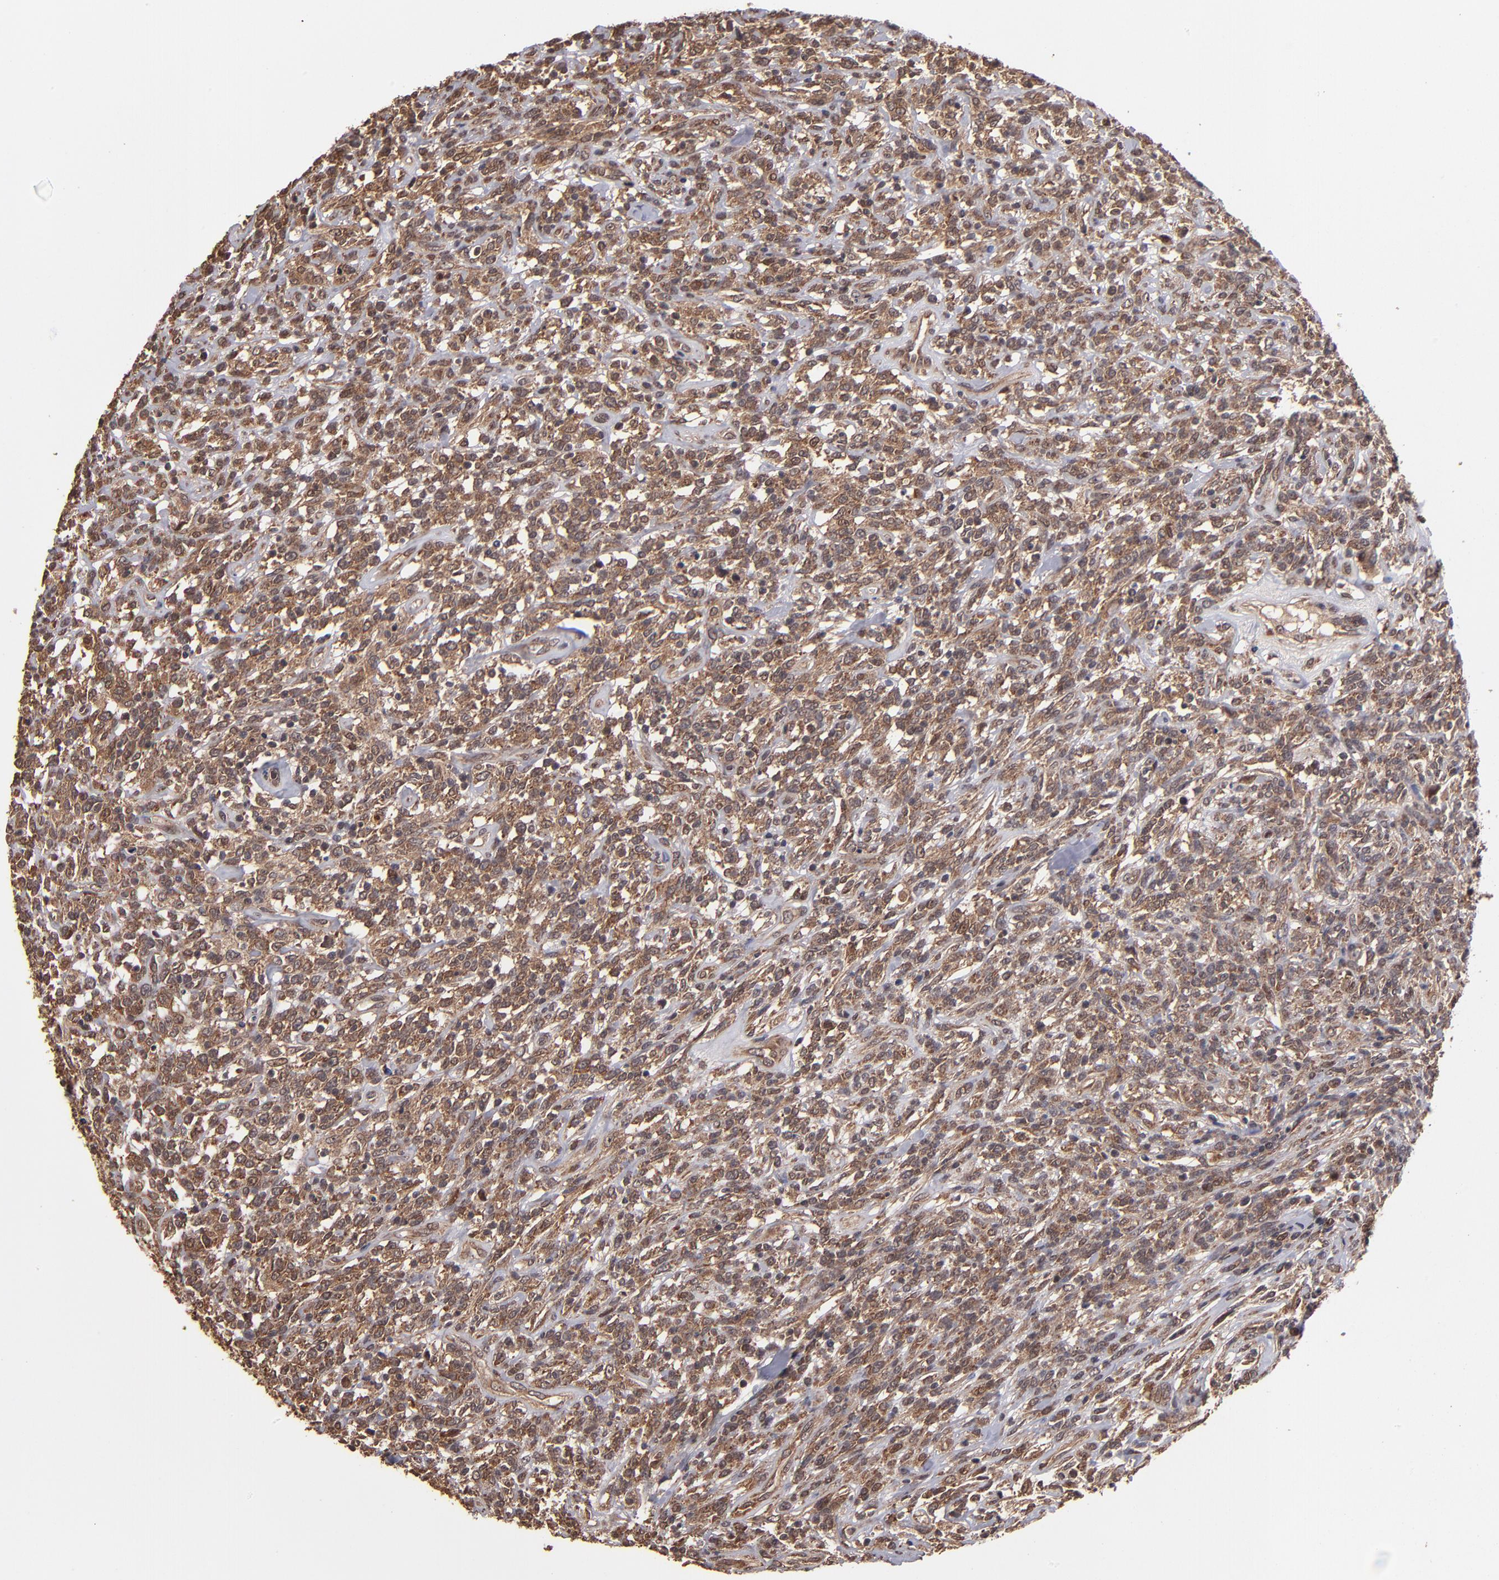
{"staining": {"intensity": "moderate", "quantity": ">75%", "location": "cytoplasmic/membranous"}, "tissue": "lymphoma", "cell_type": "Tumor cells", "image_type": "cancer", "snomed": [{"axis": "morphology", "description": "Malignant lymphoma, non-Hodgkin's type, High grade"}, {"axis": "topography", "description": "Lymph node"}], "caption": "Lymphoma tissue exhibits moderate cytoplasmic/membranous staining in approximately >75% of tumor cells", "gene": "NFE2L2", "patient": {"sex": "female", "age": 73}}